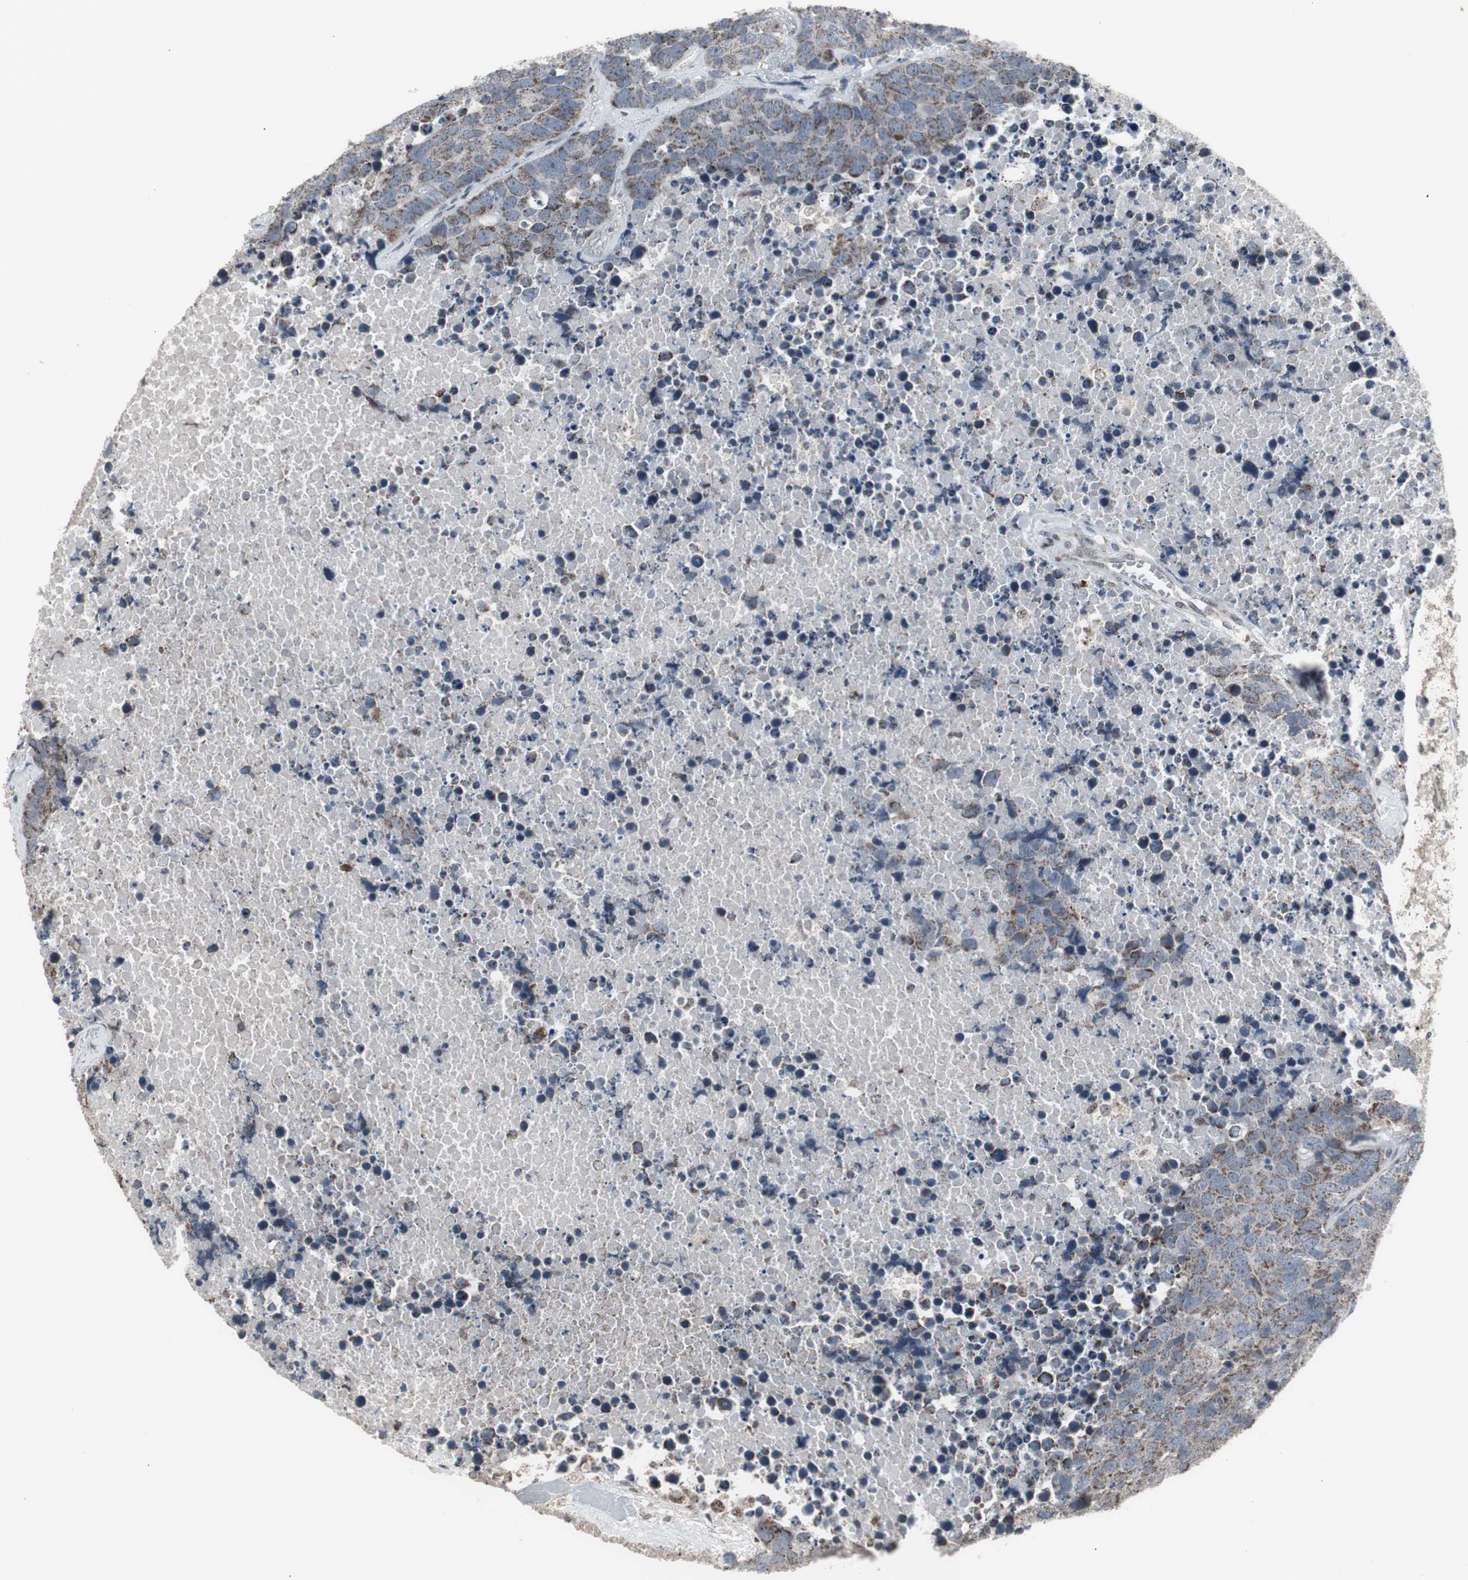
{"staining": {"intensity": "moderate", "quantity": ">75%", "location": "cytoplasmic/membranous"}, "tissue": "carcinoid", "cell_type": "Tumor cells", "image_type": "cancer", "snomed": [{"axis": "morphology", "description": "Carcinoid, malignant, NOS"}, {"axis": "topography", "description": "Lung"}], "caption": "Brown immunohistochemical staining in human carcinoid displays moderate cytoplasmic/membranous positivity in about >75% of tumor cells.", "gene": "RXRA", "patient": {"sex": "male", "age": 60}}